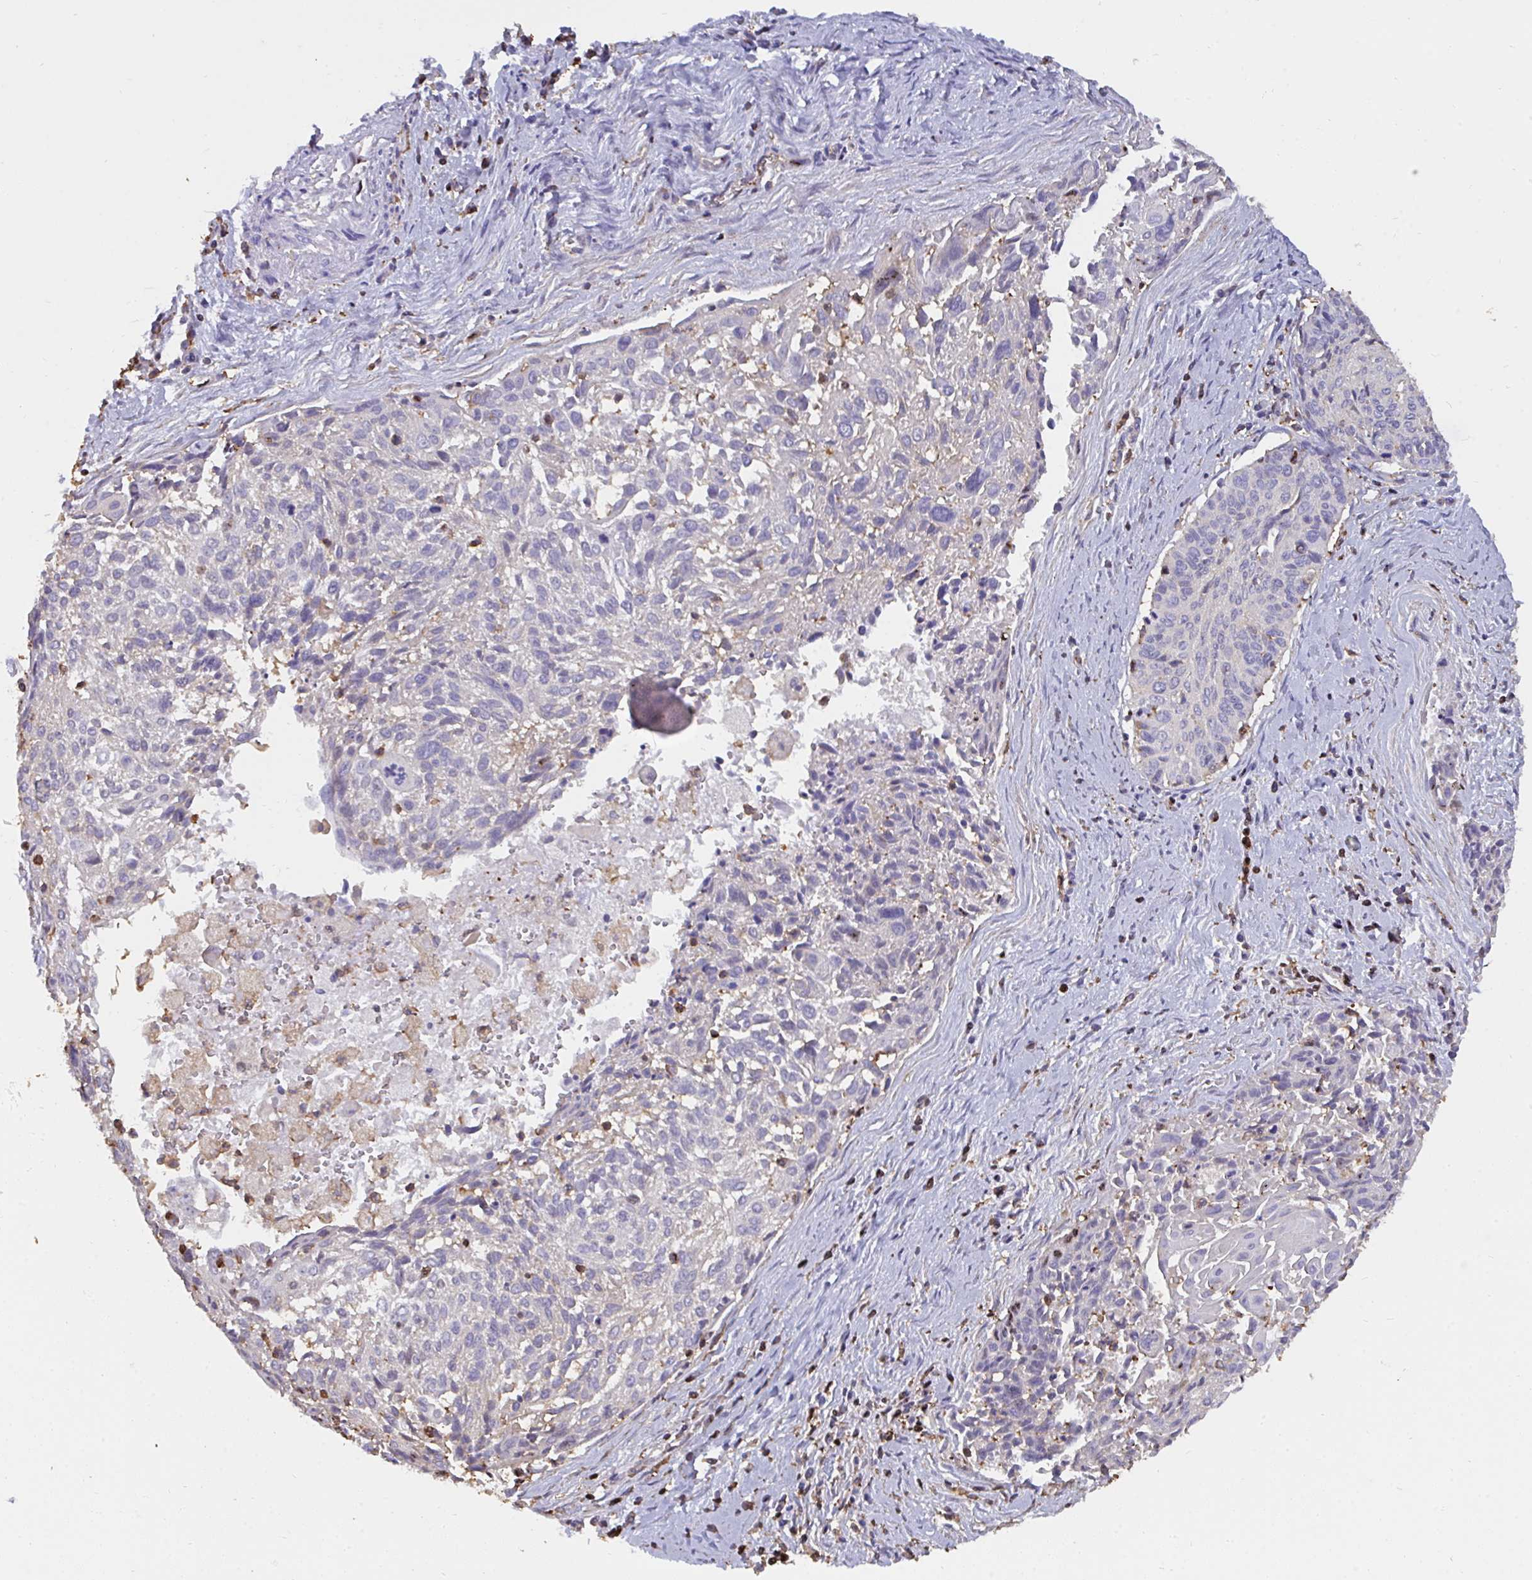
{"staining": {"intensity": "negative", "quantity": "none", "location": "none"}, "tissue": "cervical cancer", "cell_type": "Tumor cells", "image_type": "cancer", "snomed": [{"axis": "morphology", "description": "Squamous cell carcinoma, NOS"}, {"axis": "topography", "description": "Cervix"}], "caption": "An immunohistochemistry (IHC) photomicrograph of cervical cancer is shown. There is no staining in tumor cells of cervical cancer. Brightfield microscopy of immunohistochemistry stained with DAB (brown) and hematoxylin (blue), captured at high magnification.", "gene": "CFL1", "patient": {"sex": "female", "age": 55}}